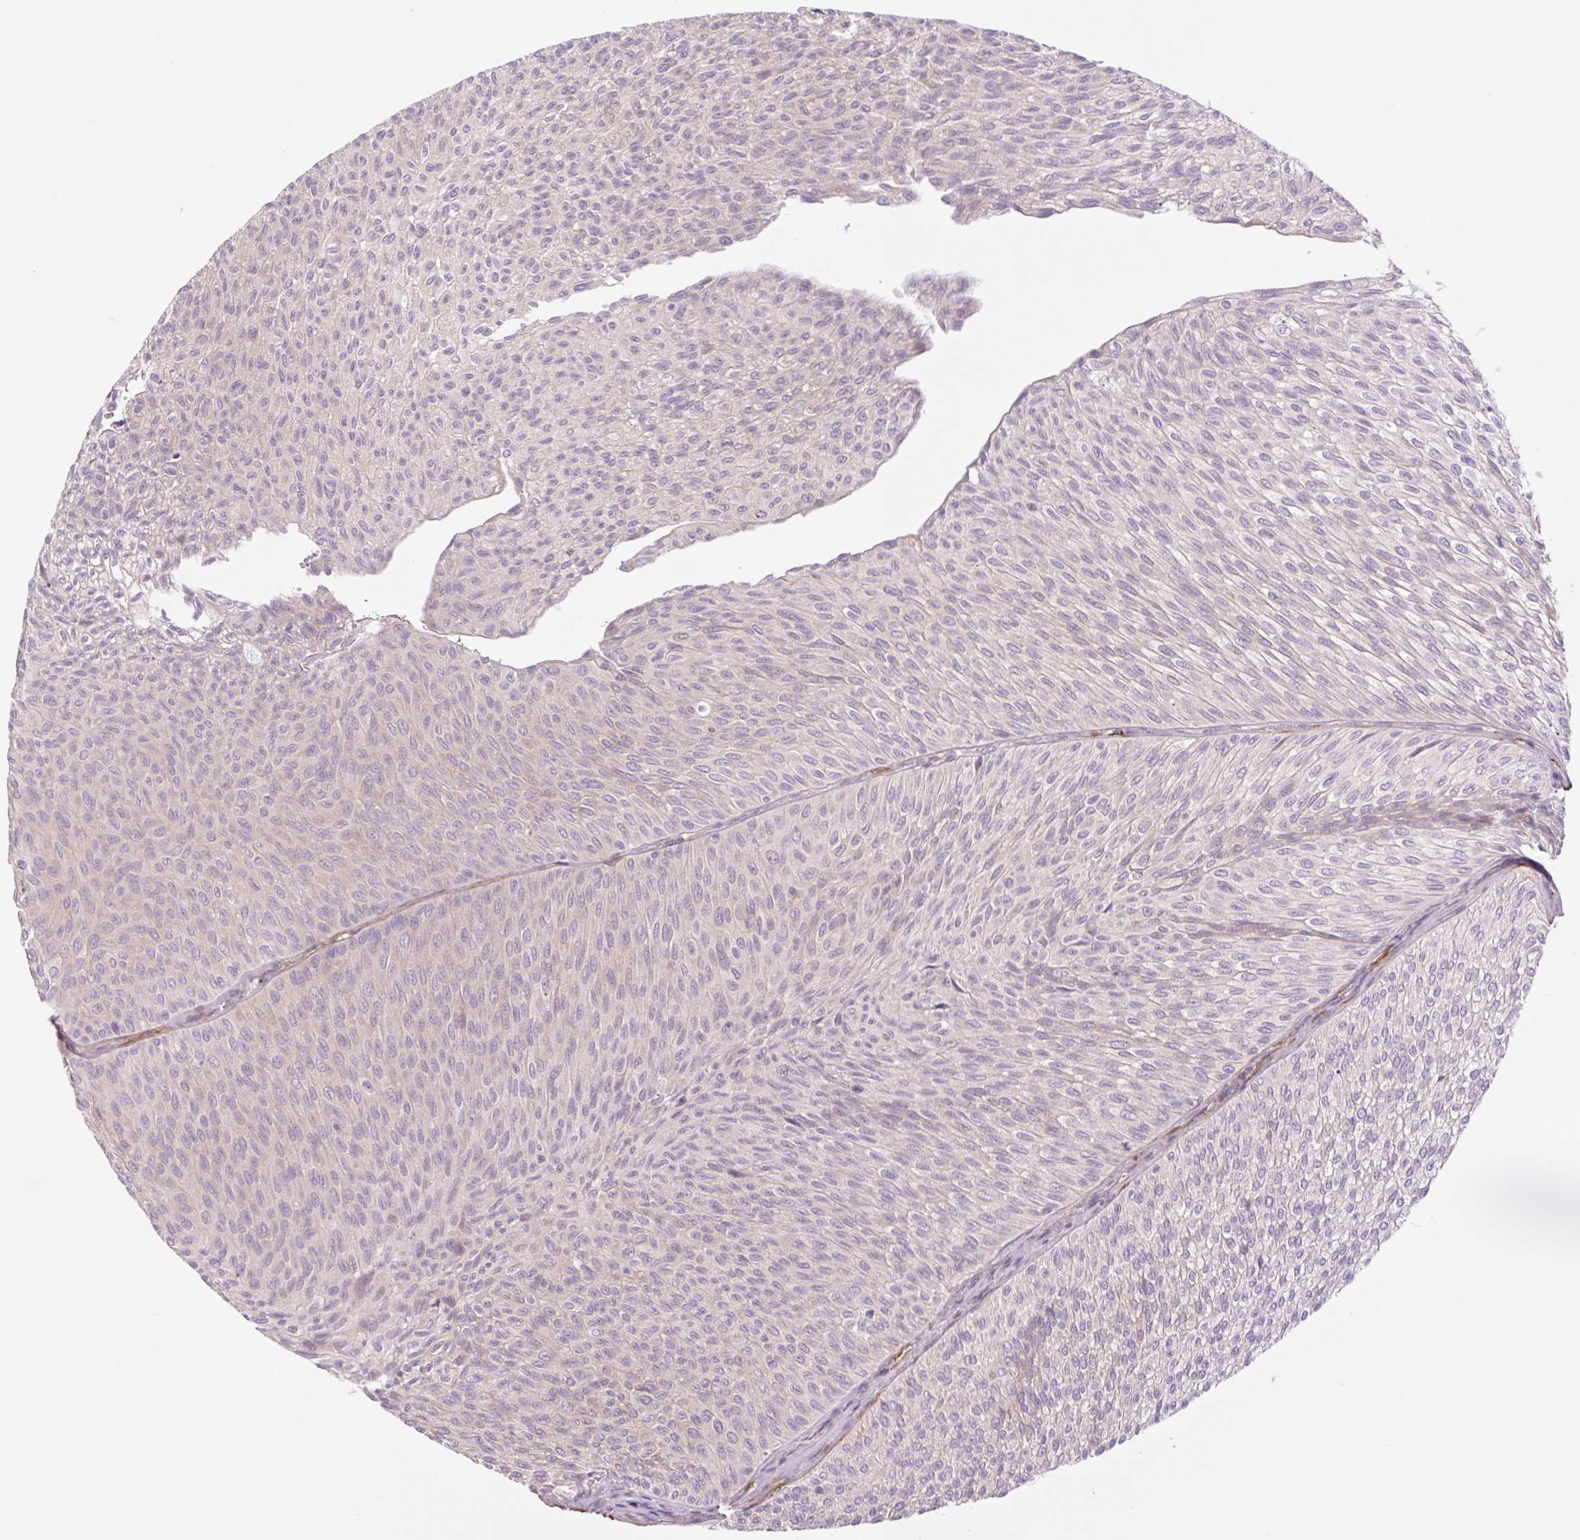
{"staining": {"intensity": "negative", "quantity": "none", "location": "none"}, "tissue": "urothelial cancer", "cell_type": "Tumor cells", "image_type": "cancer", "snomed": [{"axis": "morphology", "description": "Urothelial carcinoma, Low grade"}, {"axis": "topography", "description": "Urinary bladder"}], "caption": "Urothelial cancer stained for a protein using IHC displays no staining tumor cells.", "gene": "COL5A1", "patient": {"sex": "male", "age": 91}}